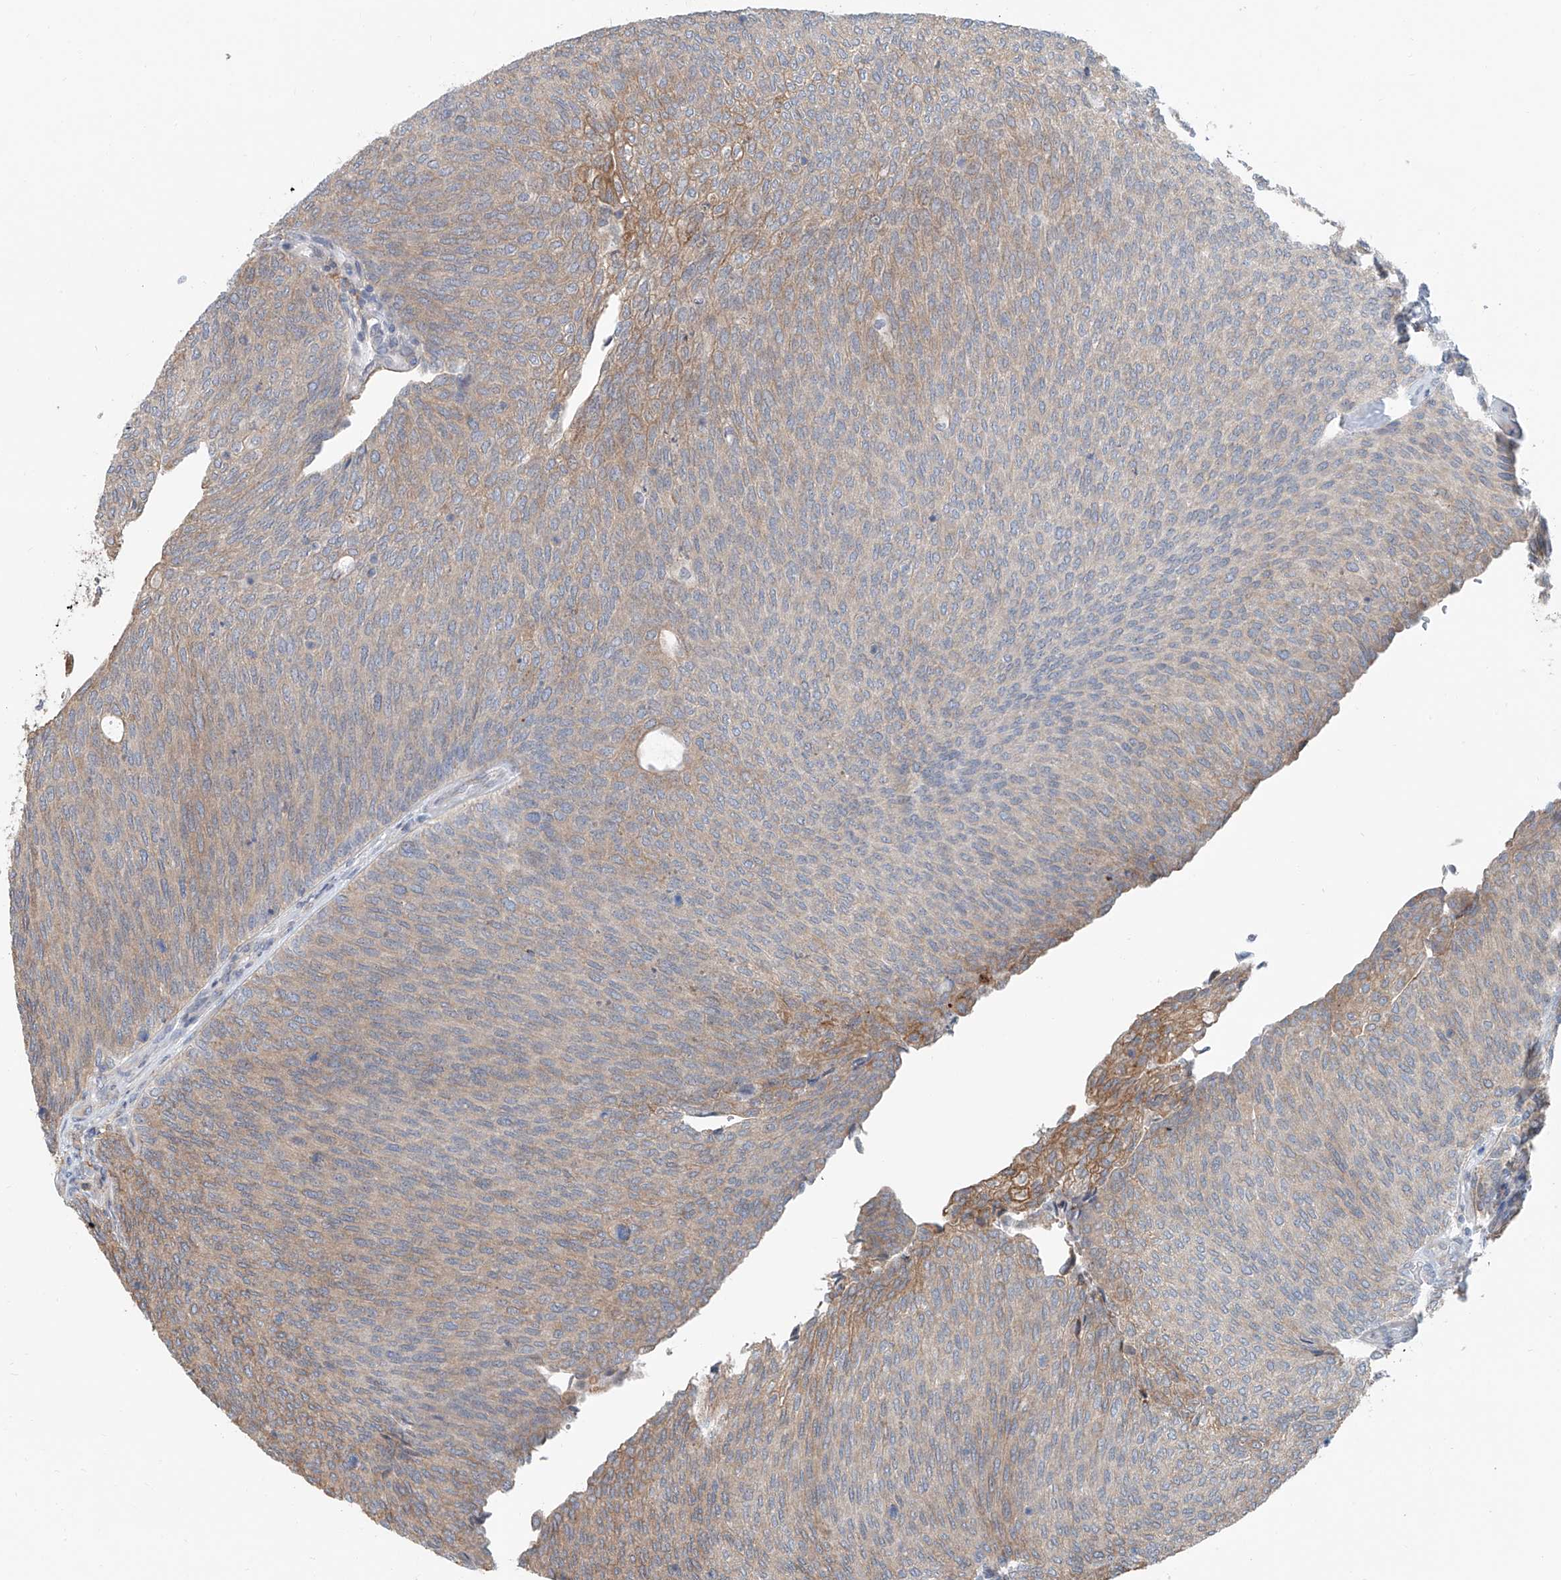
{"staining": {"intensity": "weak", "quantity": ">75%", "location": "cytoplasmic/membranous"}, "tissue": "urothelial cancer", "cell_type": "Tumor cells", "image_type": "cancer", "snomed": [{"axis": "morphology", "description": "Urothelial carcinoma, Low grade"}, {"axis": "topography", "description": "Urinary bladder"}], "caption": "The histopathology image reveals immunohistochemical staining of urothelial cancer. There is weak cytoplasmic/membranous staining is present in about >75% of tumor cells.", "gene": "KCNK10", "patient": {"sex": "female", "age": 79}}